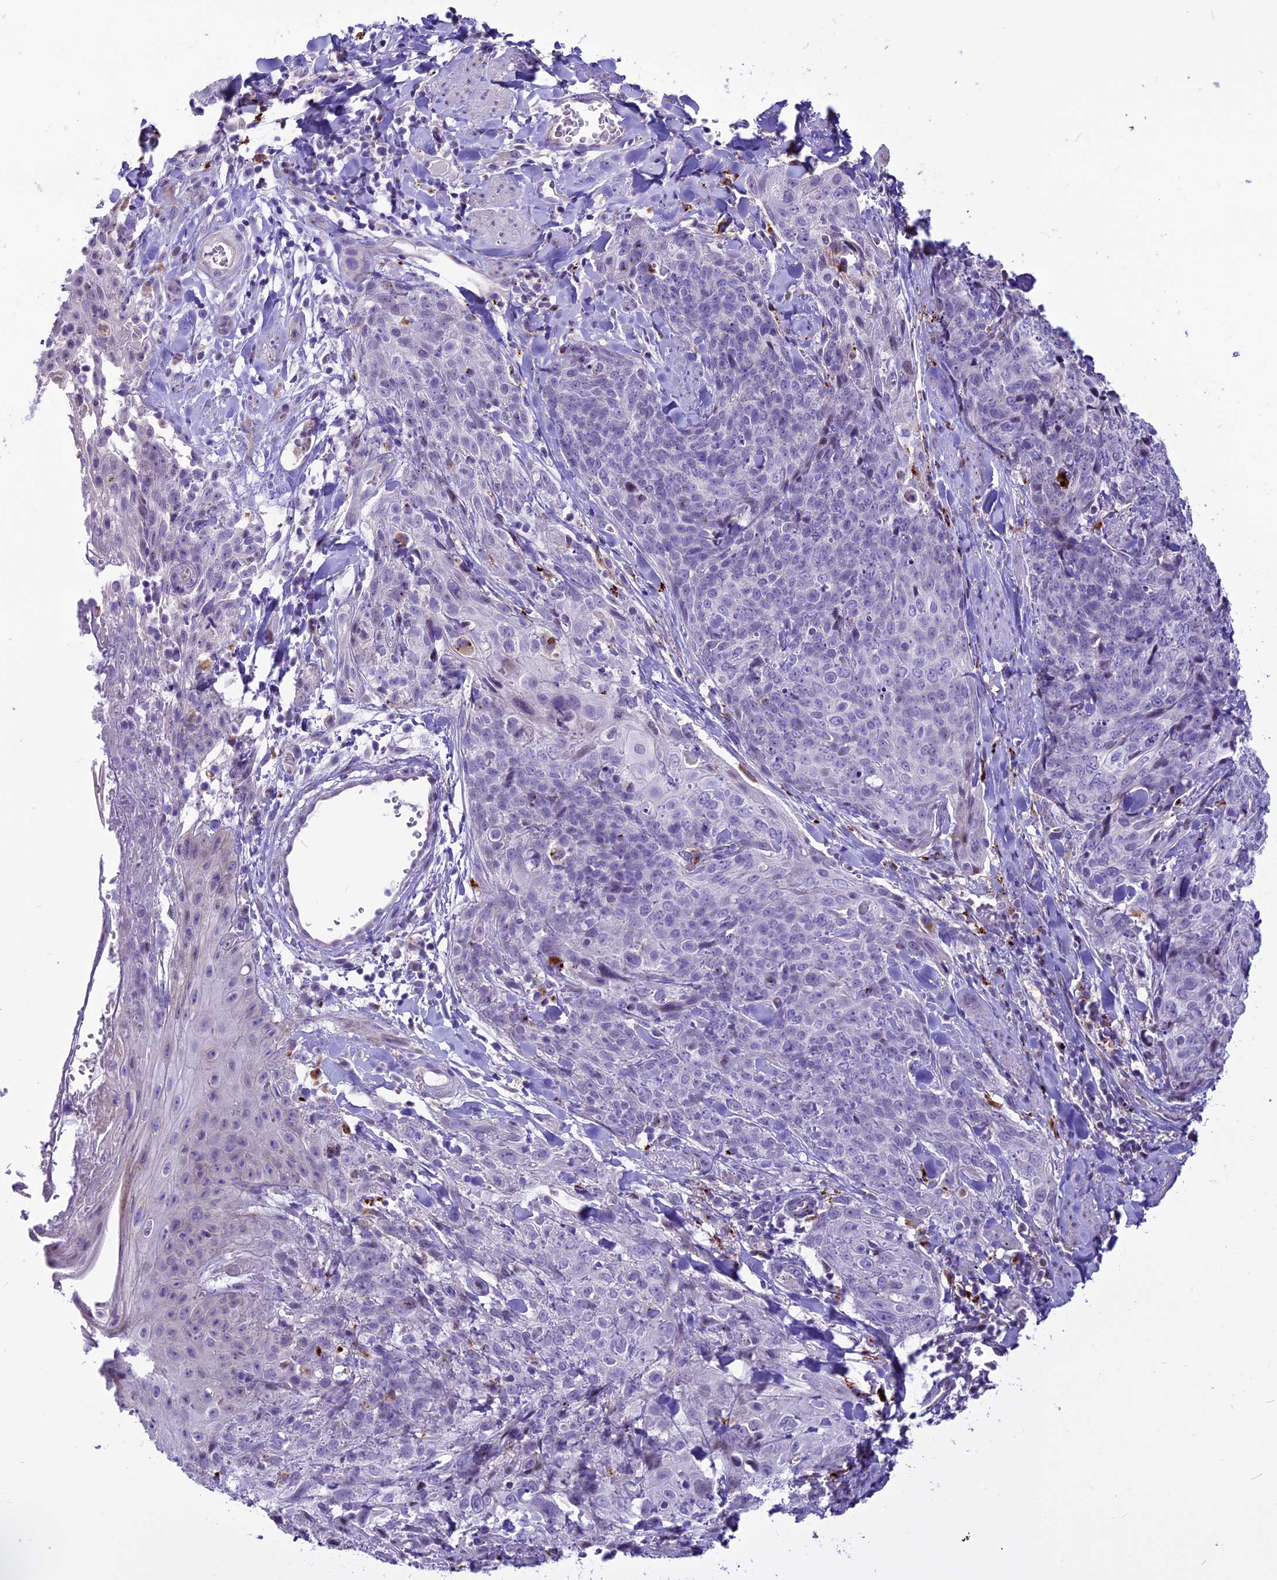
{"staining": {"intensity": "negative", "quantity": "none", "location": "none"}, "tissue": "skin cancer", "cell_type": "Tumor cells", "image_type": "cancer", "snomed": [{"axis": "morphology", "description": "Squamous cell carcinoma, NOS"}, {"axis": "topography", "description": "Skin"}, {"axis": "topography", "description": "Vulva"}], "caption": "Human skin squamous cell carcinoma stained for a protein using IHC shows no positivity in tumor cells.", "gene": "THRSP", "patient": {"sex": "female", "age": 85}}